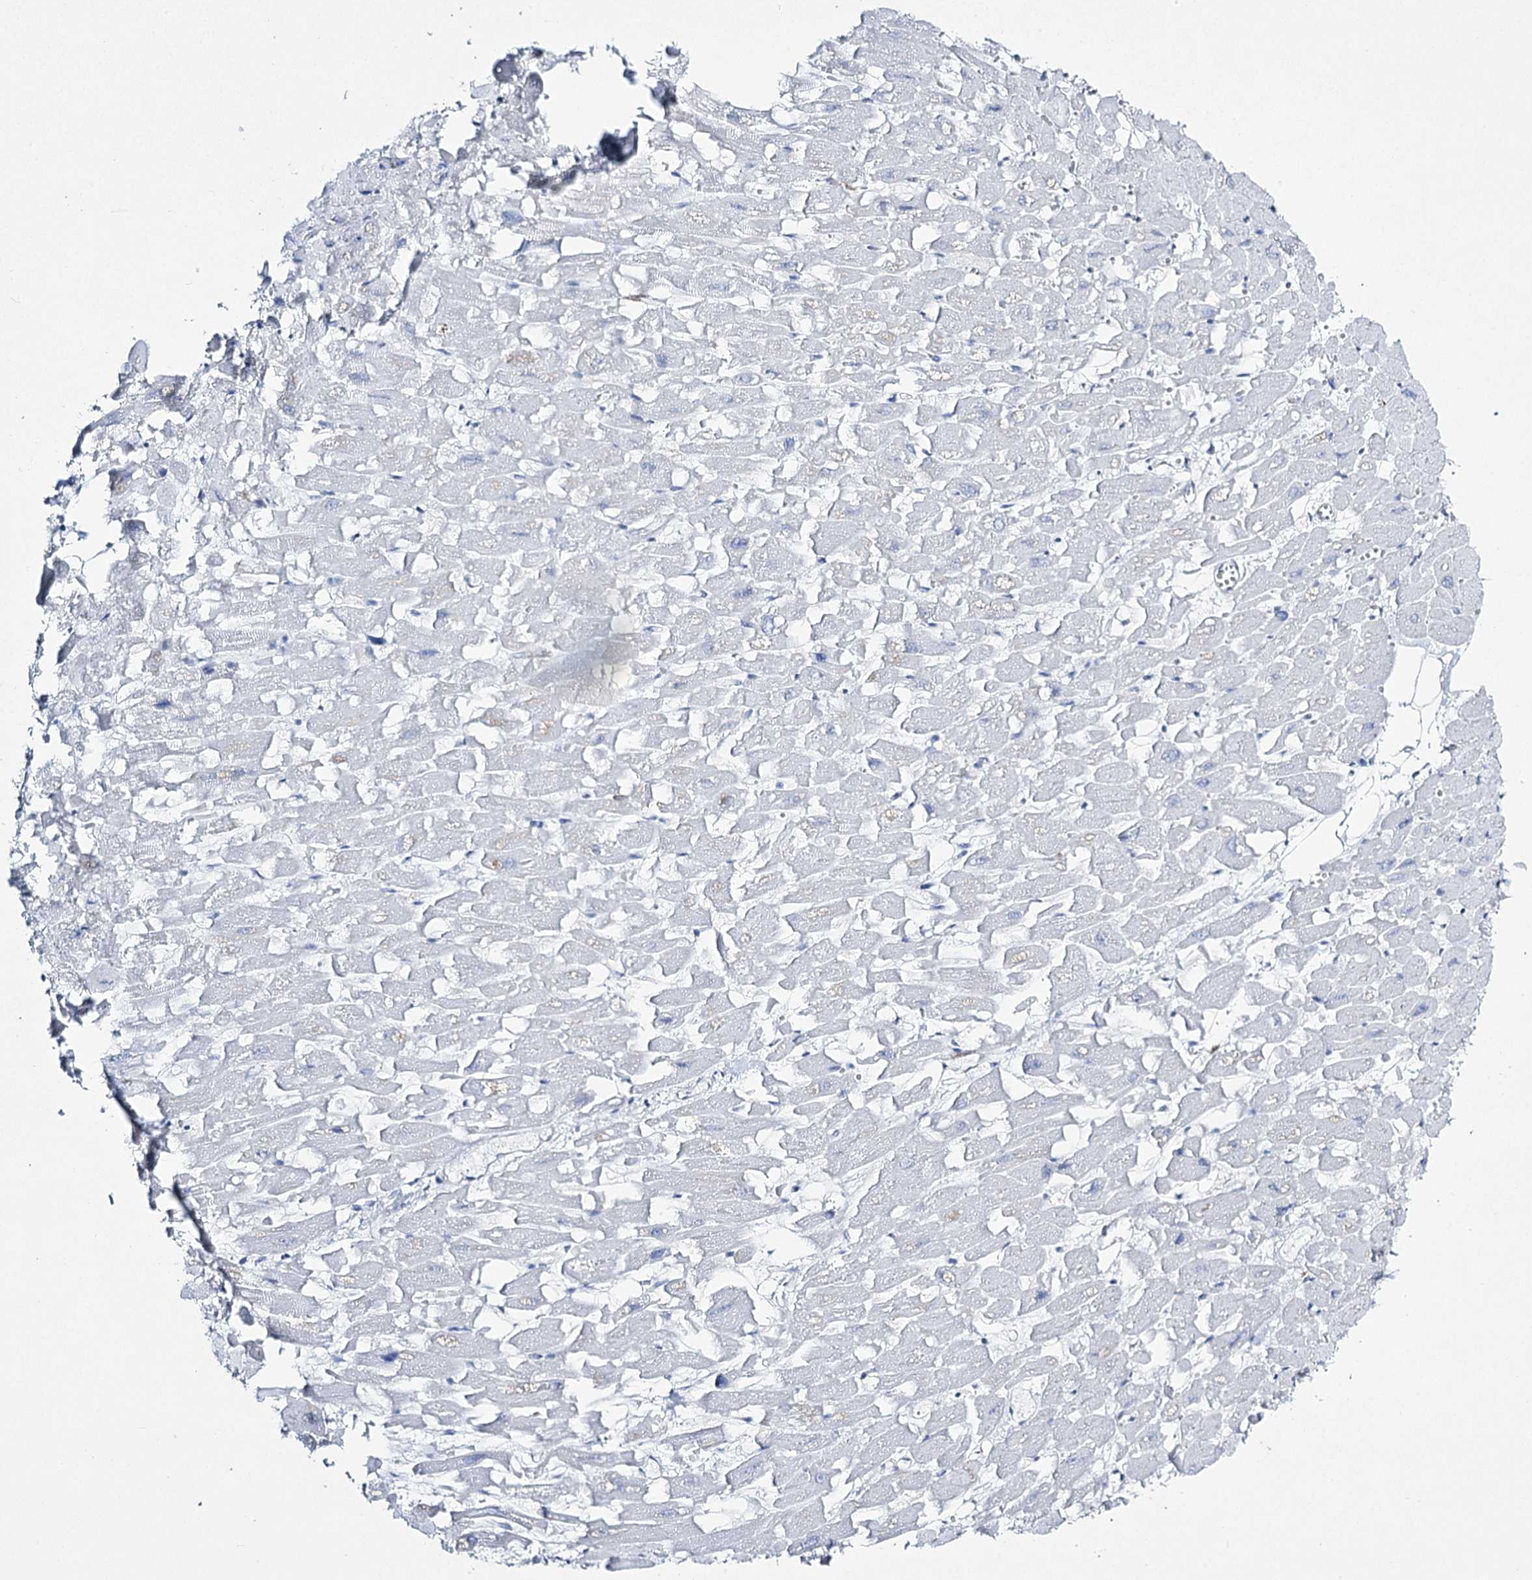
{"staining": {"intensity": "negative", "quantity": "none", "location": "none"}, "tissue": "heart muscle", "cell_type": "Cardiomyocytes", "image_type": "normal", "snomed": [{"axis": "morphology", "description": "Normal tissue, NOS"}, {"axis": "topography", "description": "Heart"}], "caption": "This is a photomicrograph of immunohistochemistry staining of unremarkable heart muscle, which shows no expression in cardiomyocytes. The staining is performed using DAB (3,3'-diaminobenzidine) brown chromogen with nuclei counter-stained in using hematoxylin.", "gene": "CCDC88A", "patient": {"sex": "female", "age": 64}}